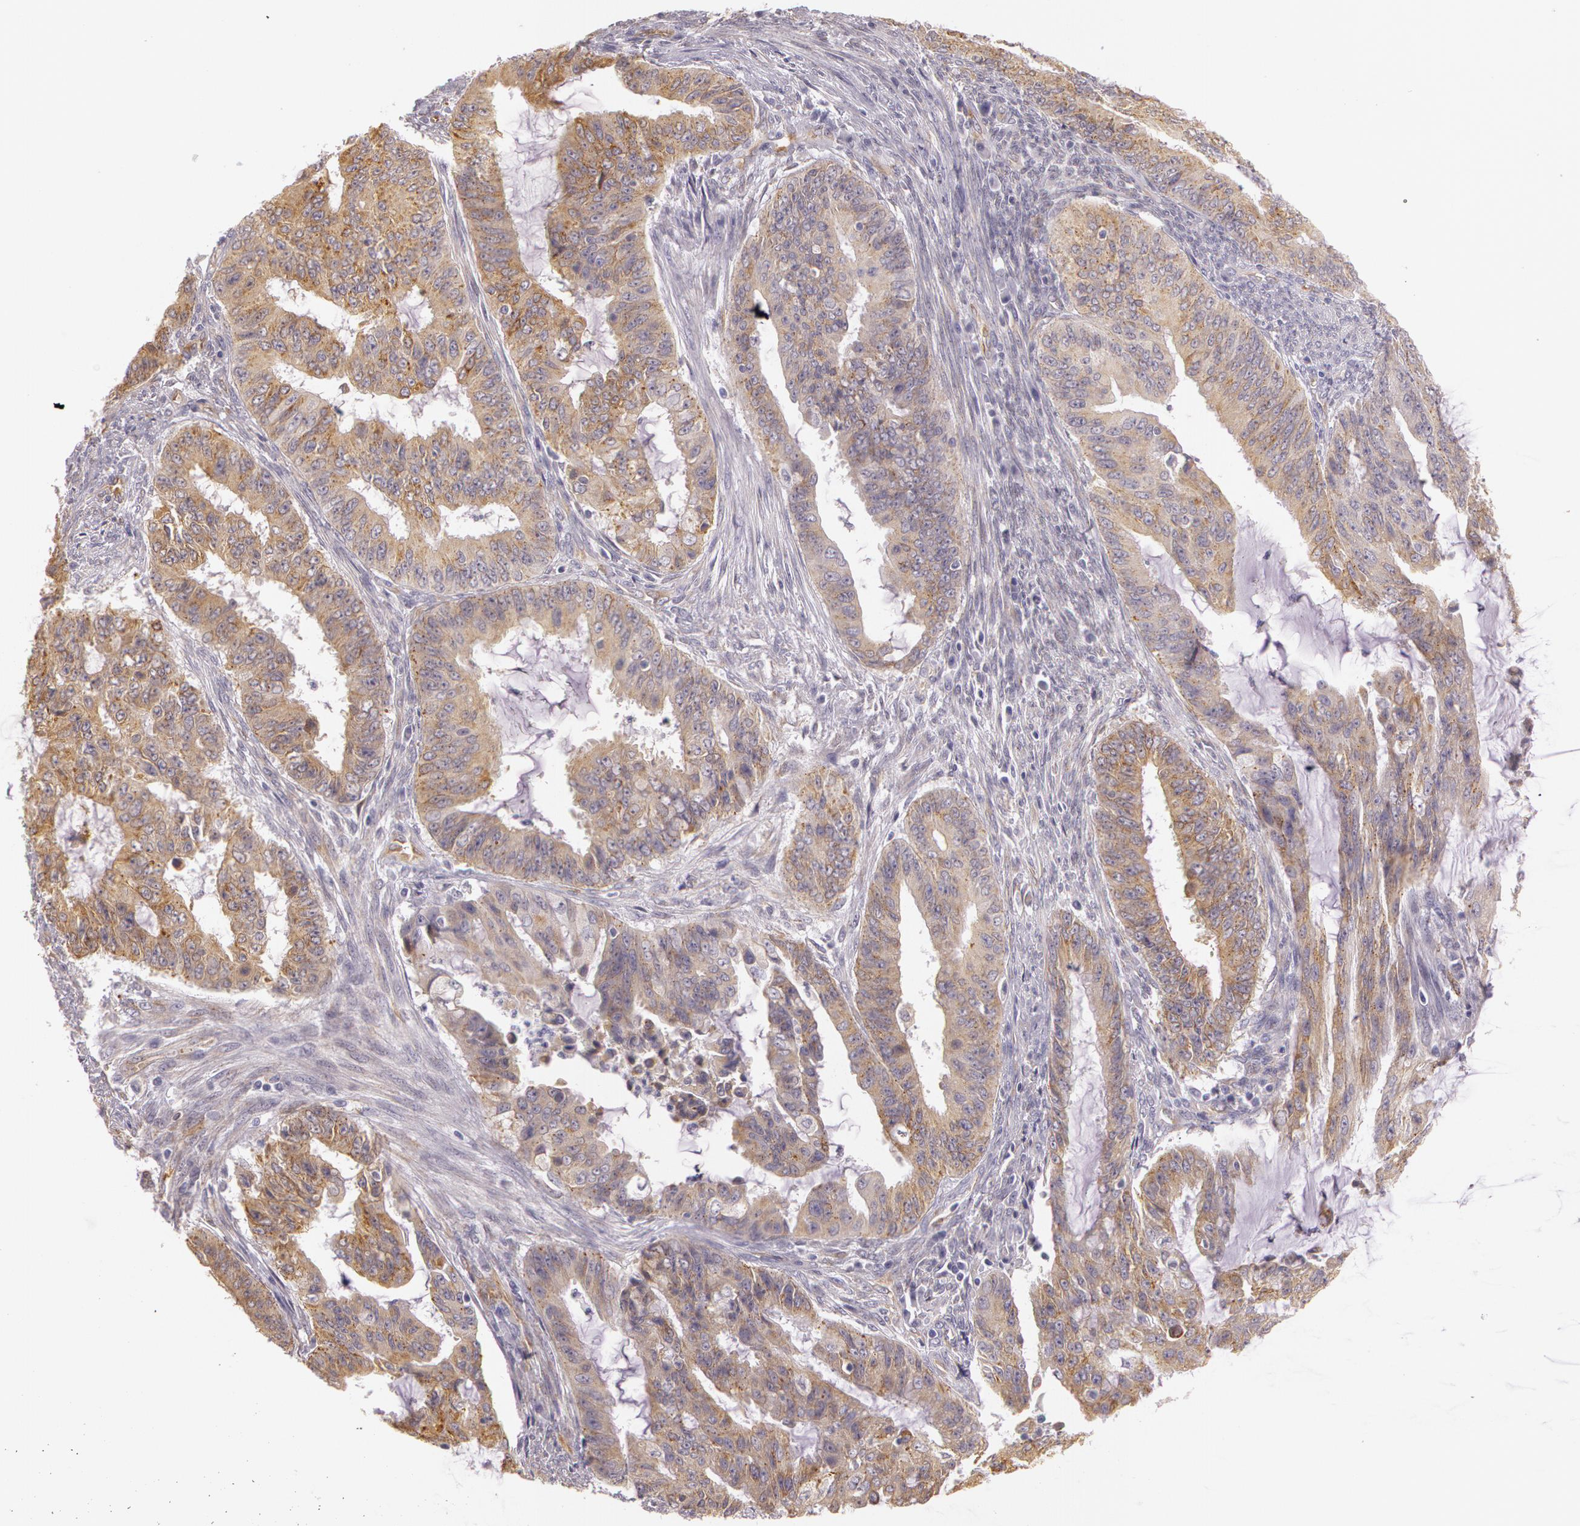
{"staining": {"intensity": "moderate", "quantity": ">75%", "location": "cytoplasmic/membranous"}, "tissue": "endometrial cancer", "cell_type": "Tumor cells", "image_type": "cancer", "snomed": [{"axis": "morphology", "description": "Adenocarcinoma, NOS"}, {"axis": "topography", "description": "Endometrium"}], "caption": "The micrograph shows a brown stain indicating the presence of a protein in the cytoplasmic/membranous of tumor cells in endometrial adenocarcinoma.", "gene": "APP", "patient": {"sex": "female", "age": 75}}